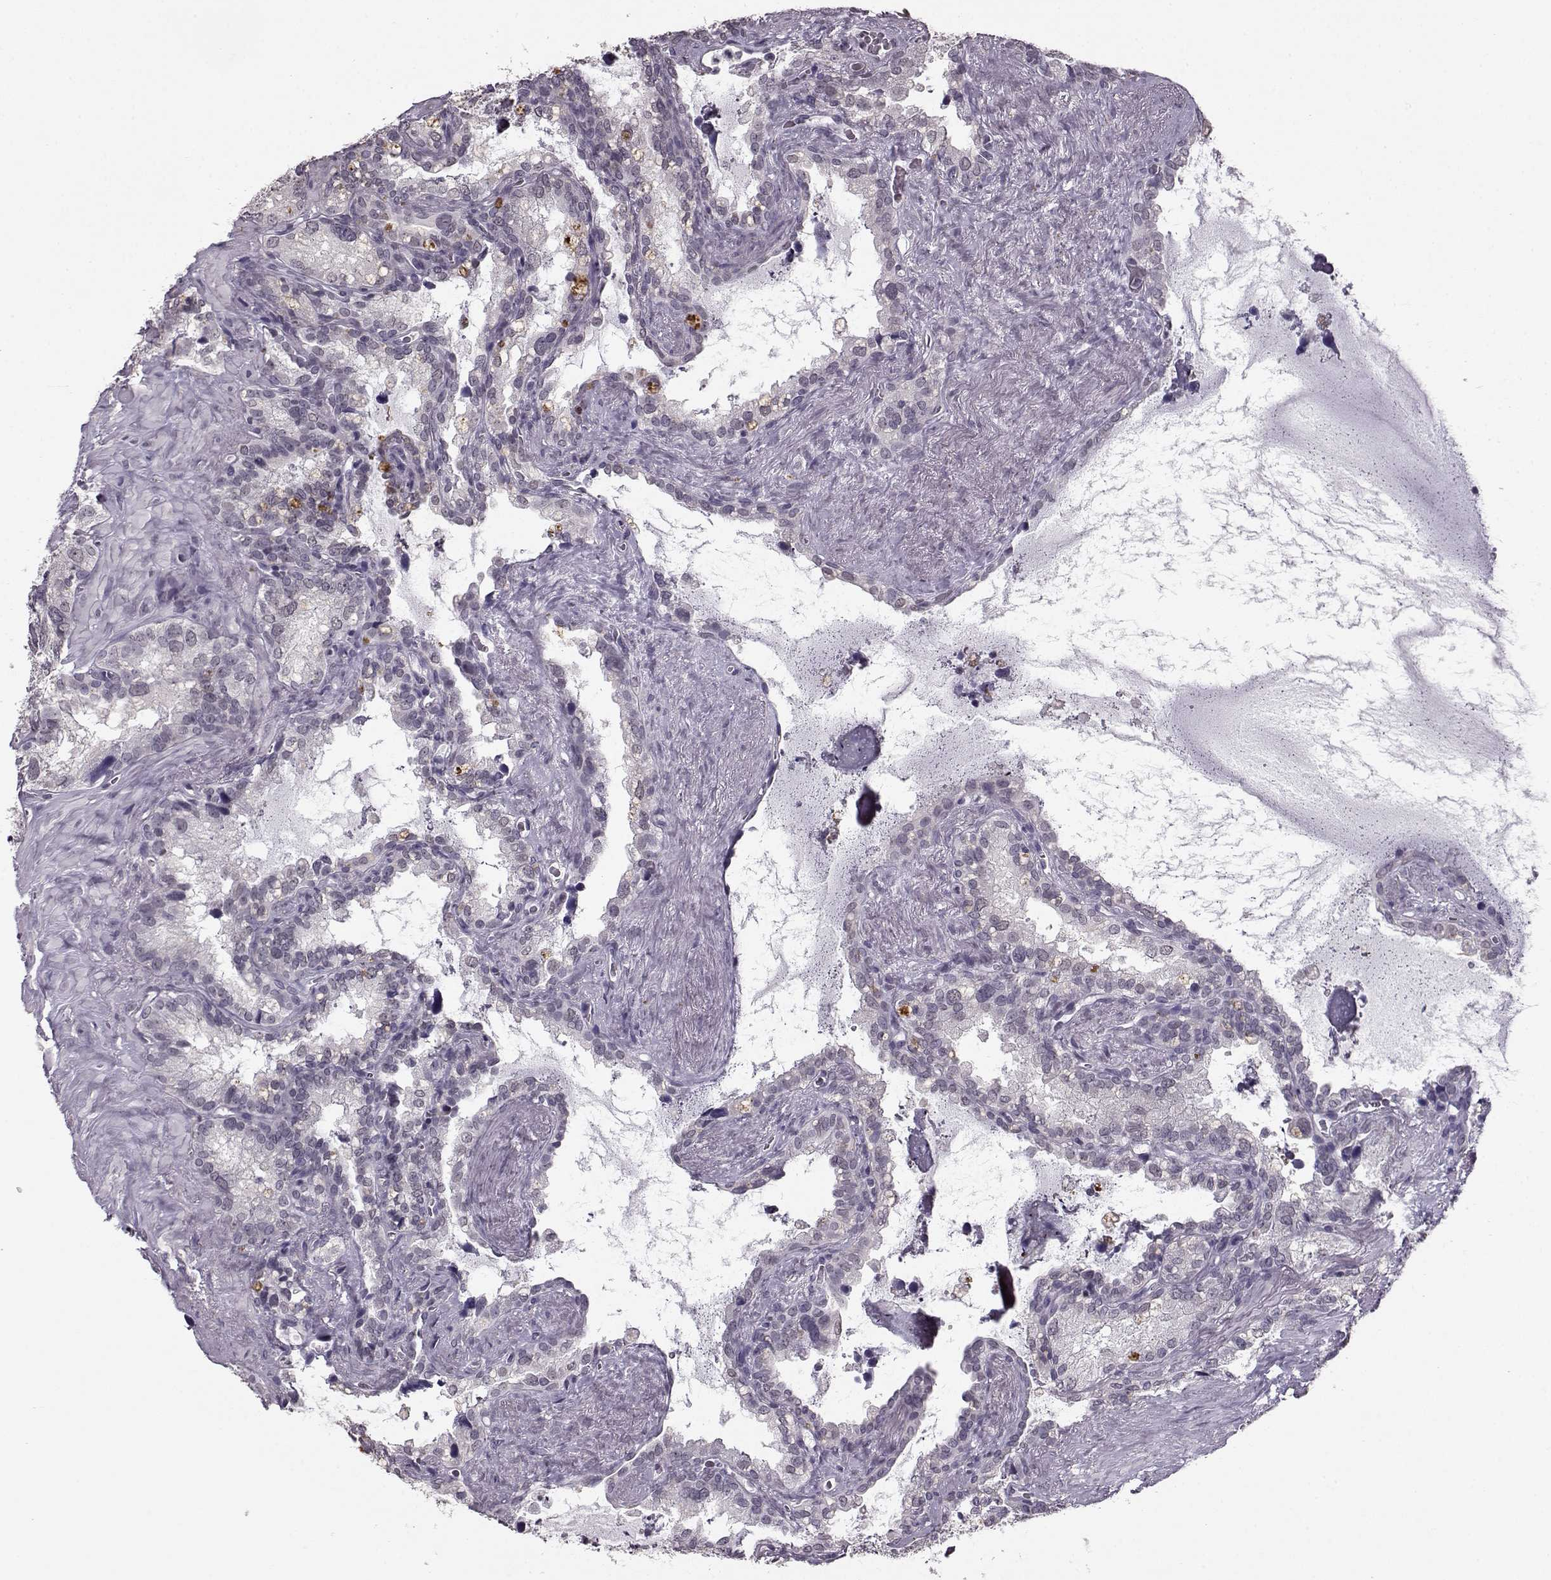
{"staining": {"intensity": "negative", "quantity": "none", "location": "none"}, "tissue": "seminal vesicle", "cell_type": "Glandular cells", "image_type": "normal", "snomed": [{"axis": "morphology", "description": "Normal tissue, NOS"}, {"axis": "topography", "description": "Seminal veicle"}], "caption": "Micrograph shows no protein expression in glandular cells of benign seminal vesicle. The staining is performed using DAB (3,3'-diaminobenzidine) brown chromogen with nuclei counter-stained in using hematoxylin.", "gene": "RP1L1", "patient": {"sex": "male", "age": 71}}